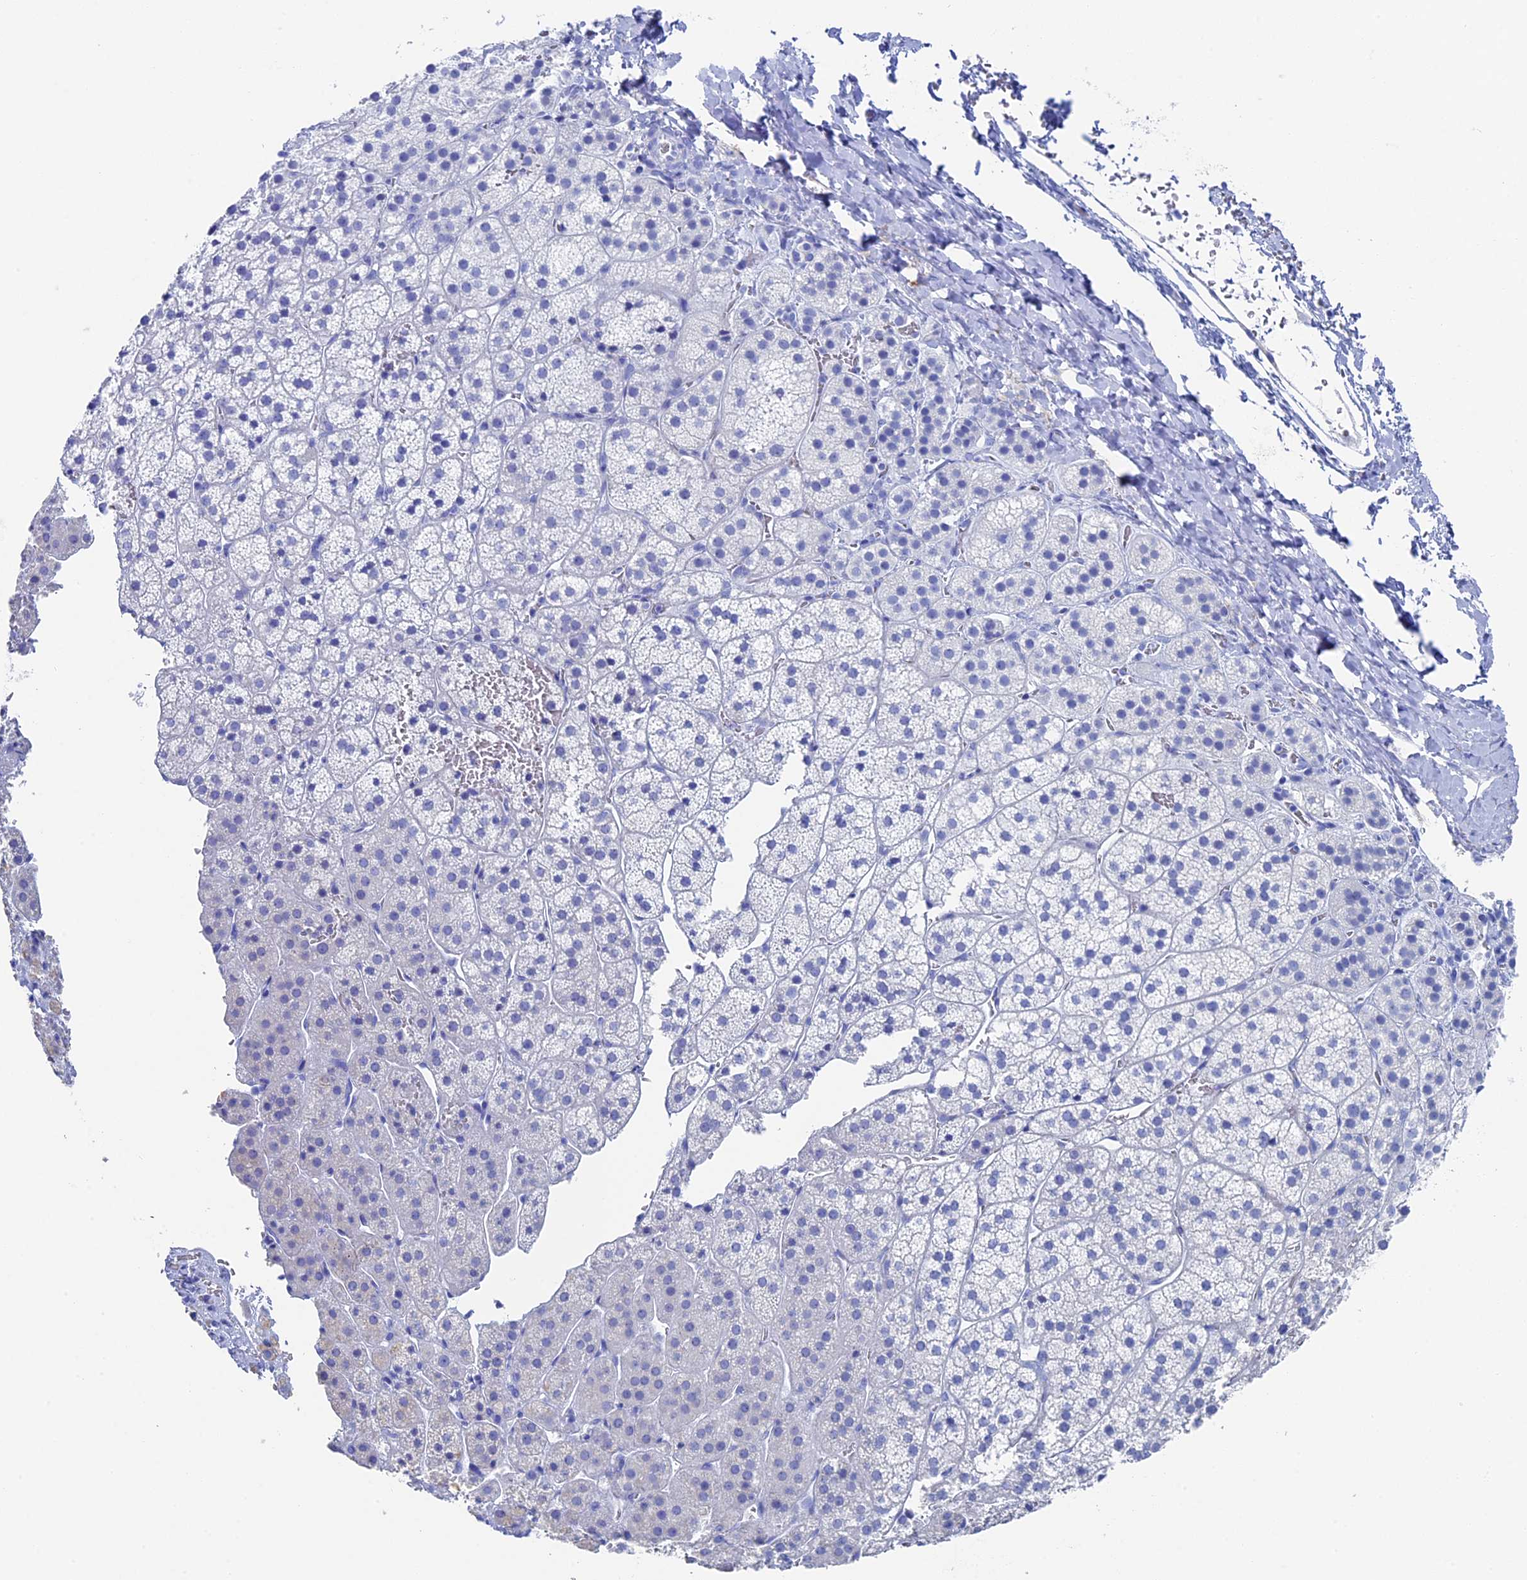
{"staining": {"intensity": "negative", "quantity": "none", "location": "none"}, "tissue": "adrenal gland", "cell_type": "Glandular cells", "image_type": "normal", "snomed": [{"axis": "morphology", "description": "Normal tissue, NOS"}, {"axis": "topography", "description": "Adrenal gland"}], "caption": "High power microscopy image of an immunohistochemistry (IHC) histopathology image of benign adrenal gland, revealing no significant positivity in glandular cells.", "gene": "UNC119", "patient": {"sex": "female", "age": 44}}